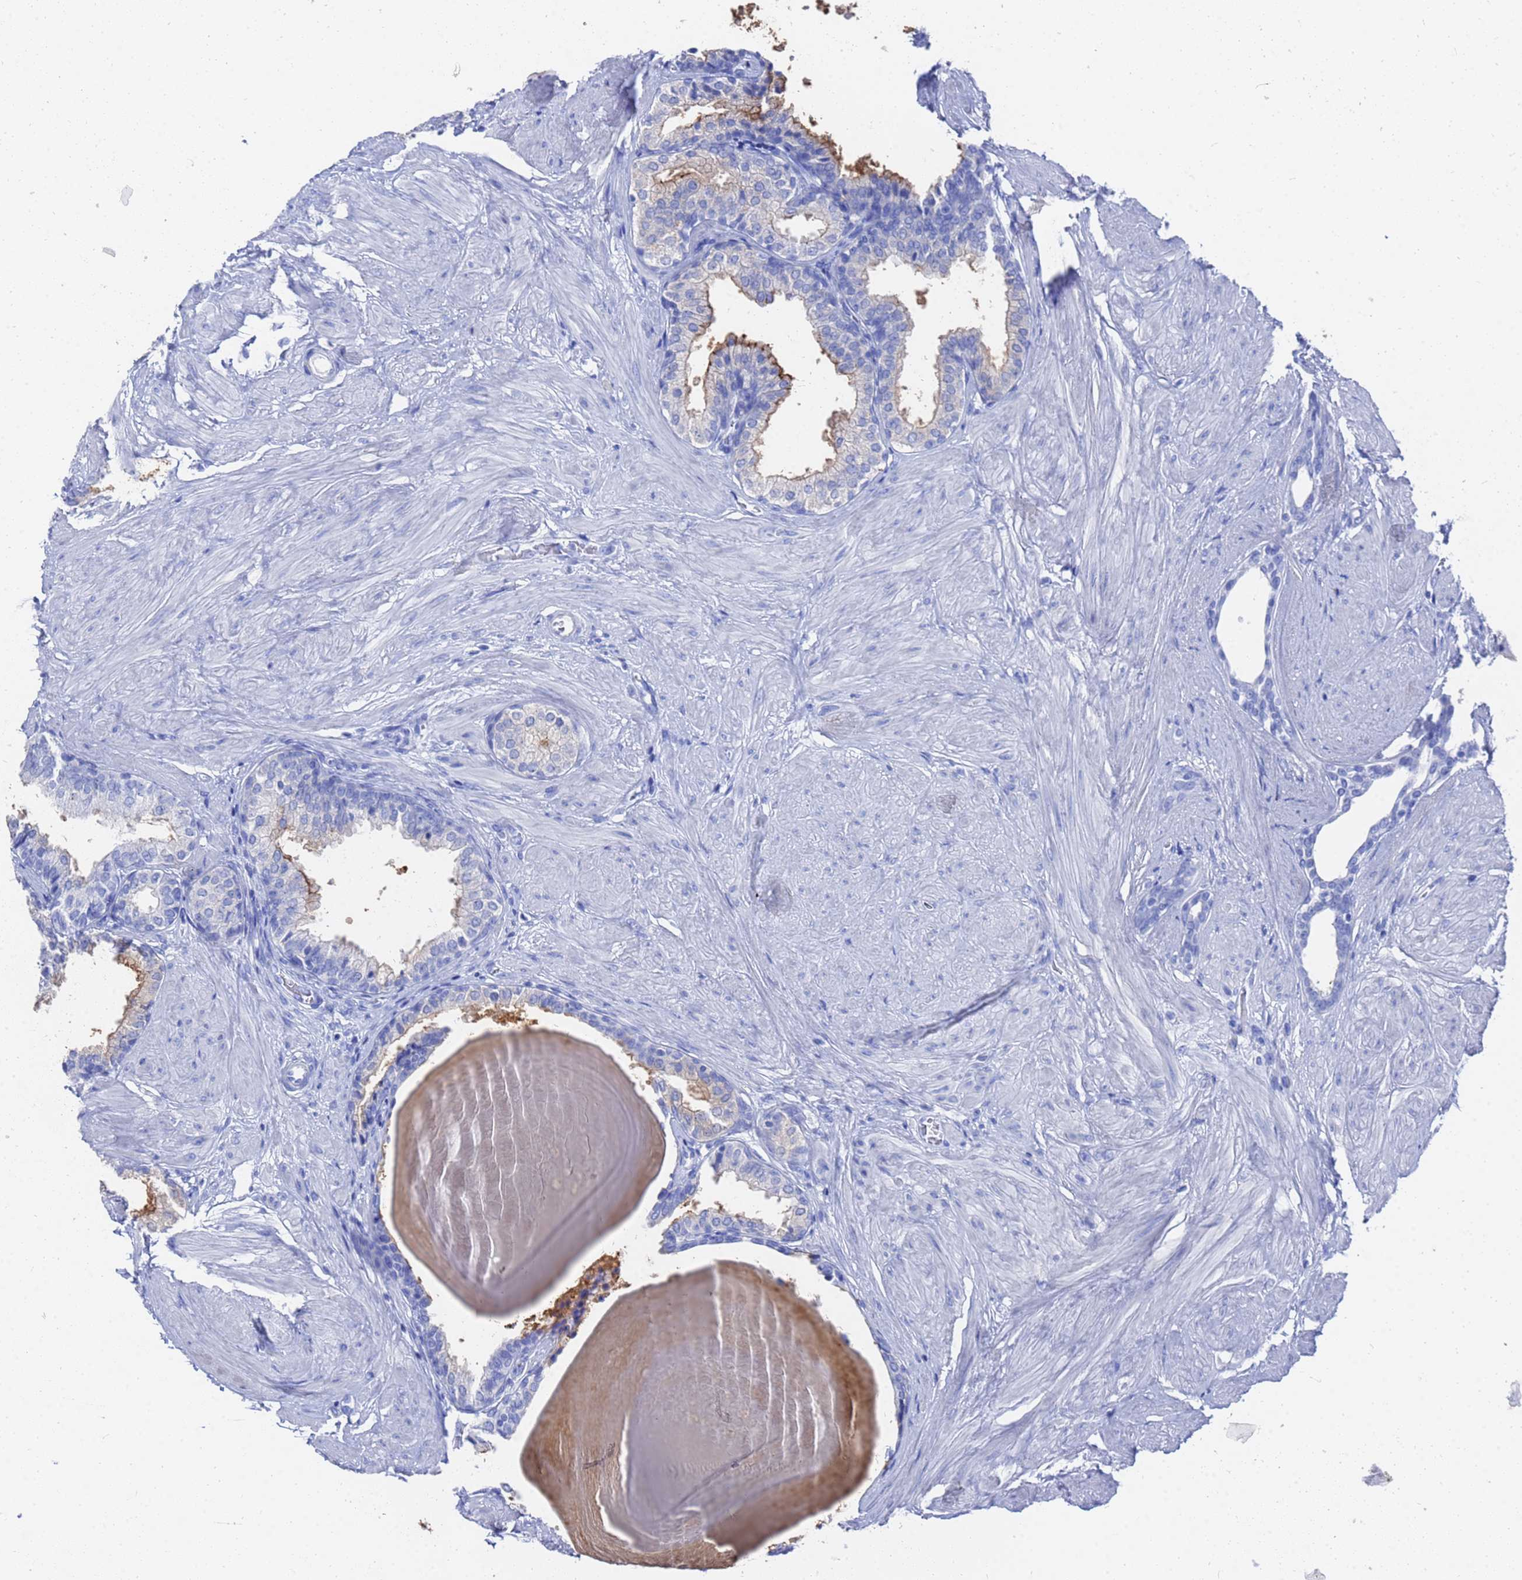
{"staining": {"intensity": "moderate", "quantity": "<25%", "location": "cytoplasmic/membranous"}, "tissue": "prostate", "cell_type": "Glandular cells", "image_type": "normal", "snomed": [{"axis": "morphology", "description": "Normal tissue, NOS"}, {"axis": "topography", "description": "Prostate"}], "caption": "Glandular cells show low levels of moderate cytoplasmic/membranous positivity in about <25% of cells in benign human prostate. The staining was performed using DAB (3,3'-diaminobenzidine), with brown indicating positive protein expression. Nuclei are stained blue with hematoxylin.", "gene": "GGT1", "patient": {"sex": "male", "age": 48}}